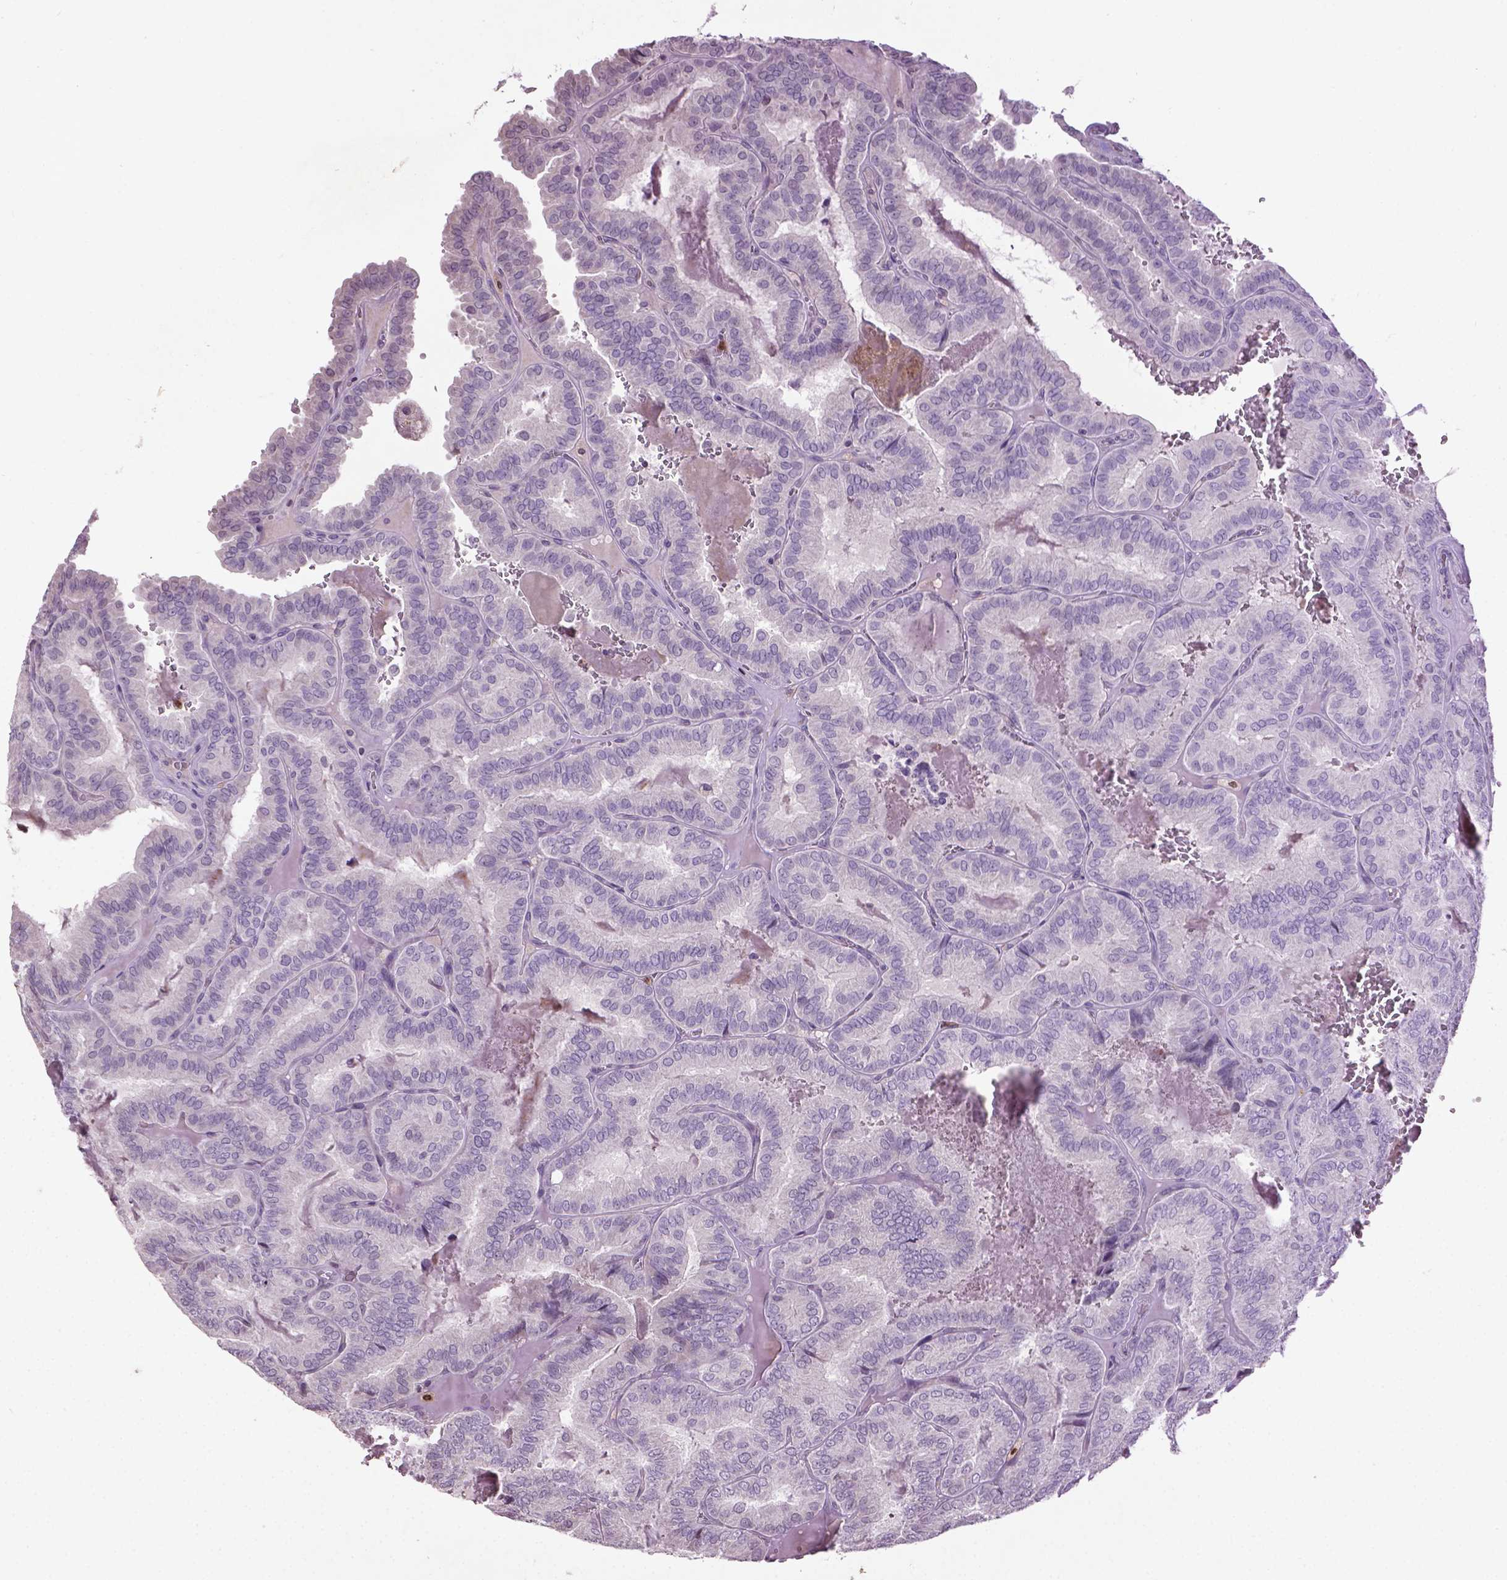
{"staining": {"intensity": "negative", "quantity": "none", "location": "none"}, "tissue": "thyroid cancer", "cell_type": "Tumor cells", "image_type": "cancer", "snomed": [{"axis": "morphology", "description": "Papillary adenocarcinoma, NOS"}, {"axis": "topography", "description": "Thyroid gland"}], "caption": "Tumor cells show no significant protein positivity in papillary adenocarcinoma (thyroid).", "gene": "NTNG2", "patient": {"sex": "female", "age": 75}}